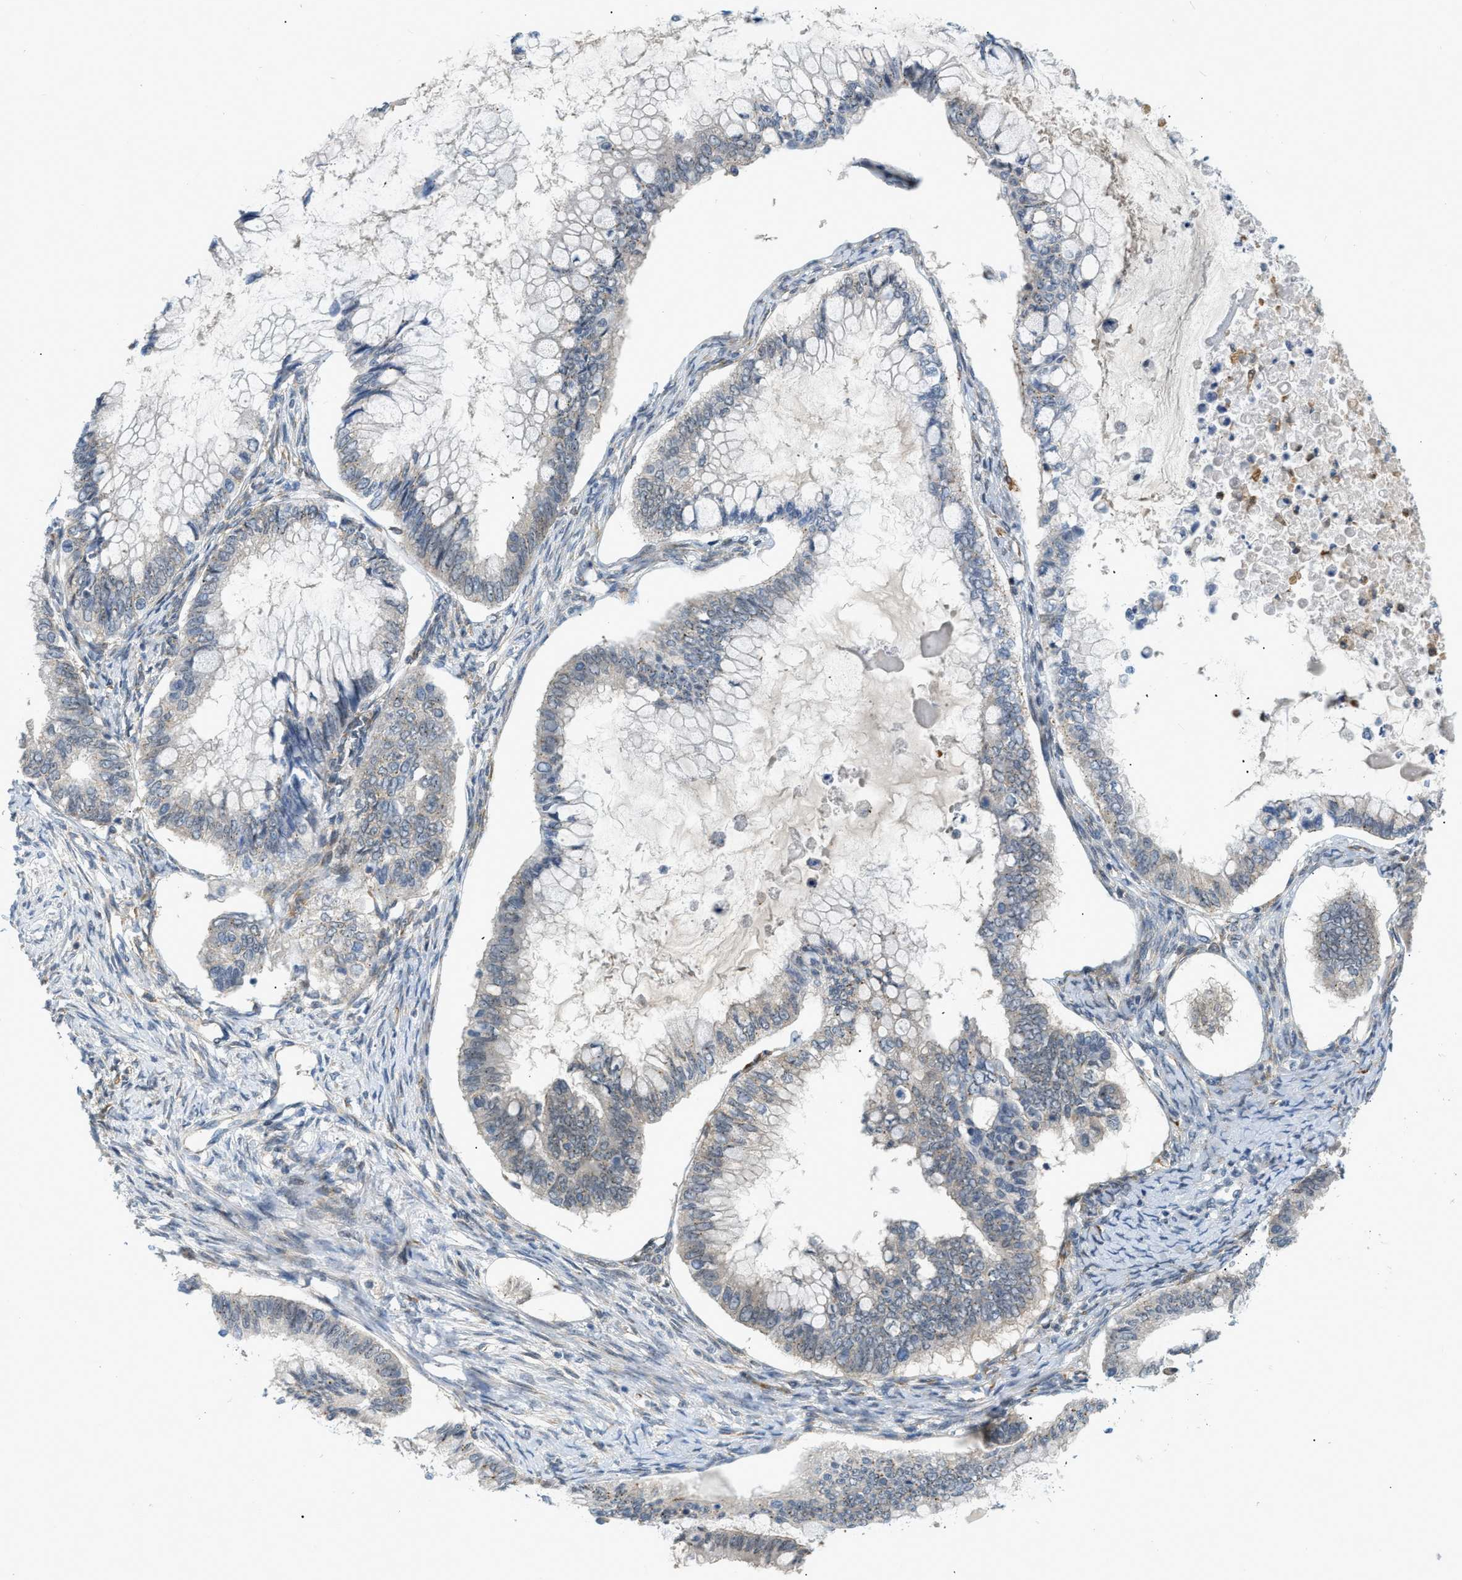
{"staining": {"intensity": "negative", "quantity": "none", "location": "none"}, "tissue": "ovarian cancer", "cell_type": "Tumor cells", "image_type": "cancer", "snomed": [{"axis": "morphology", "description": "Cystadenocarcinoma, mucinous, NOS"}, {"axis": "topography", "description": "Ovary"}], "caption": "Tumor cells show no significant expression in mucinous cystadenocarcinoma (ovarian).", "gene": "ZNF408", "patient": {"sex": "female", "age": 80}}